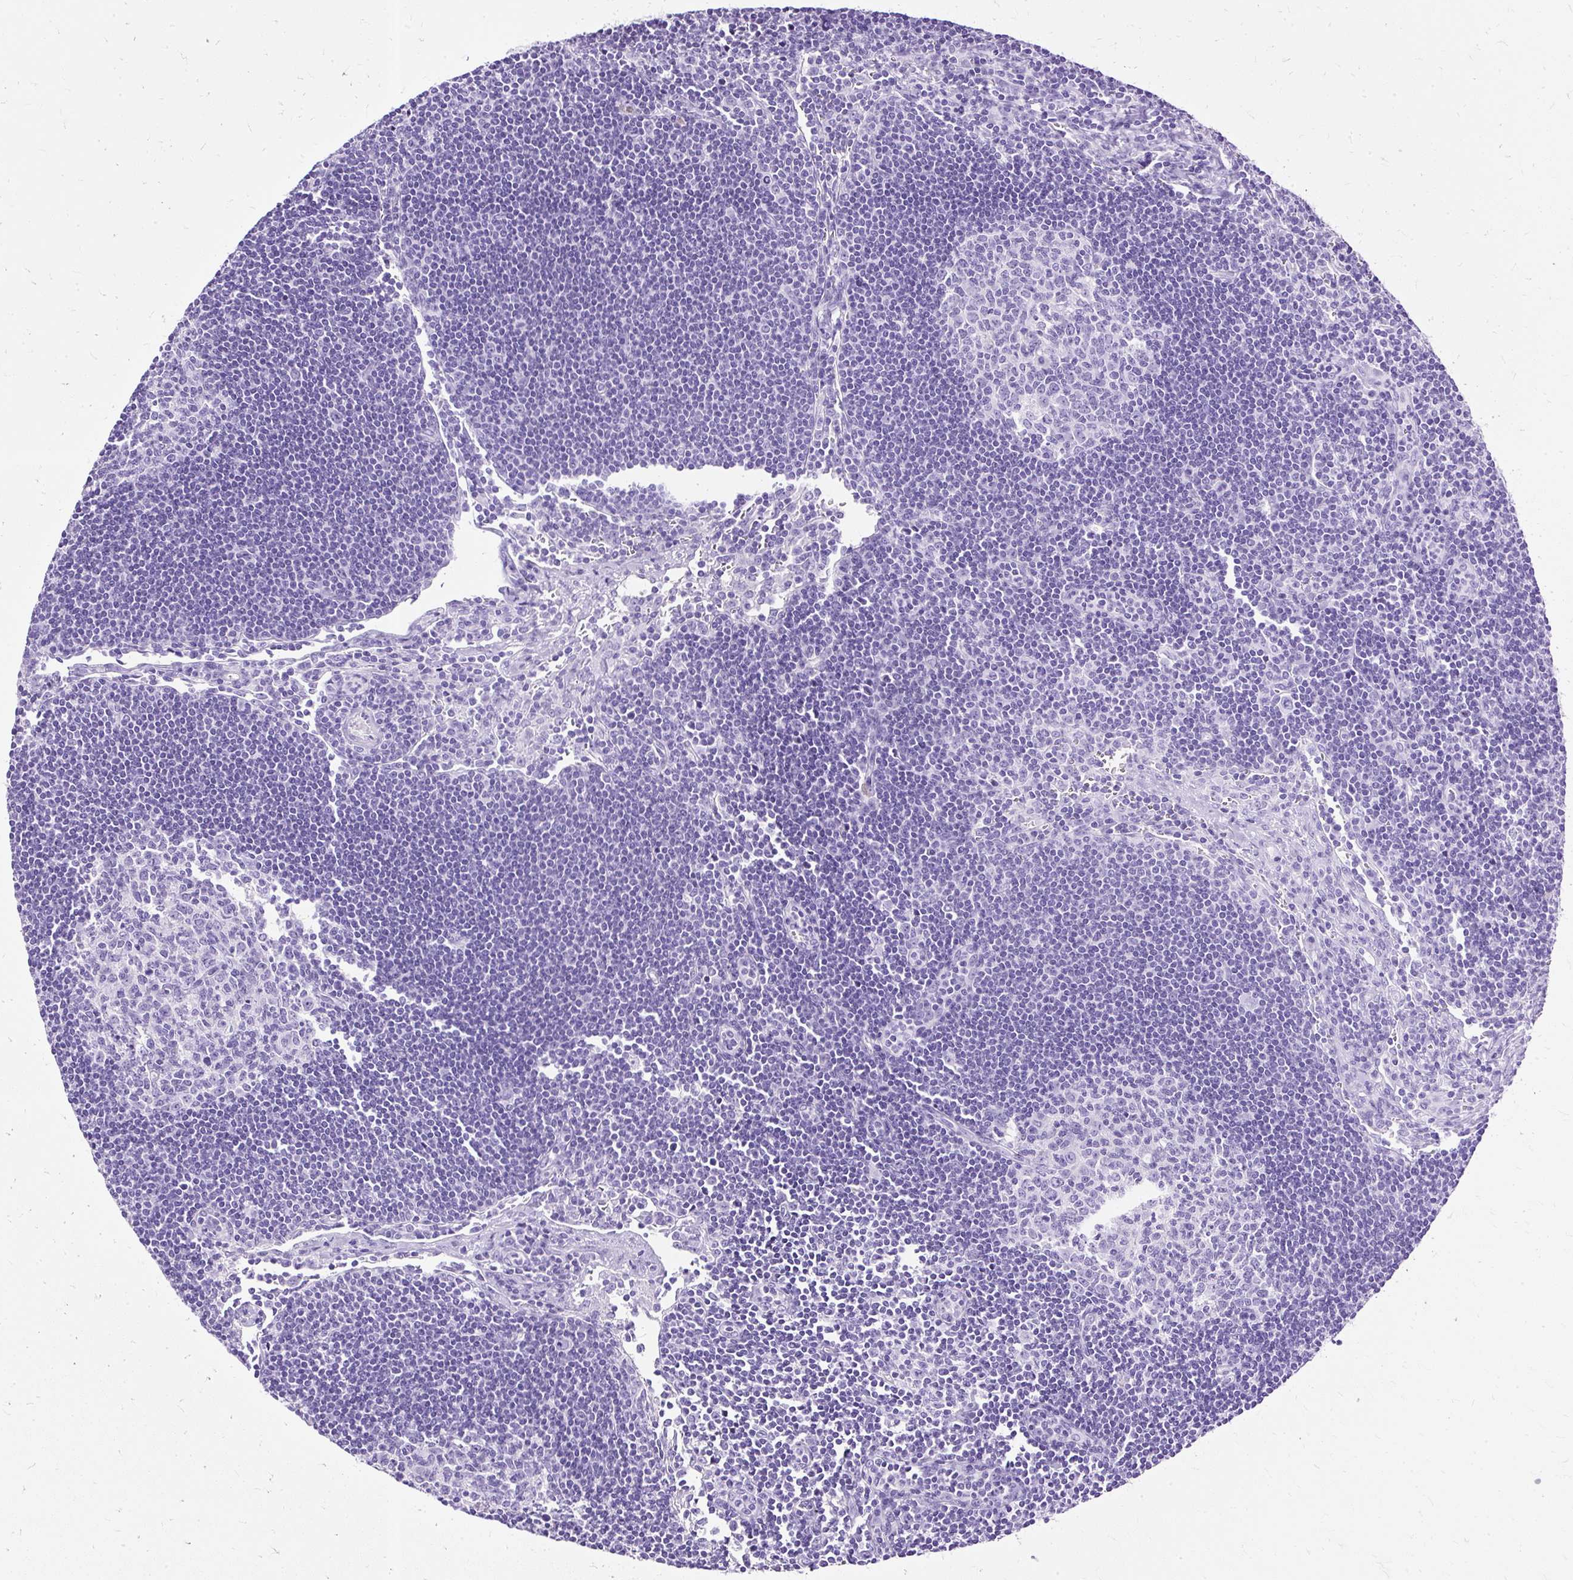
{"staining": {"intensity": "negative", "quantity": "none", "location": "none"}, "tissue": "lymph node", "cell_type": "Germinal center cells", "image_type": "normal", "snomed": [{"axis": "morphology", "description": "Normal tissue, NOS"}, {"axis": "topography", "description": "Lymph node"}], "caption": "Lymph node was stained to show a protein in brown. There is no significant positivity in germinal center cells. (DAB immunohistochemistry visualized using brightfield microscopy, high magnification).", "gene": "SLC8A2", "patient": {"sex": "female", "age": 29}}